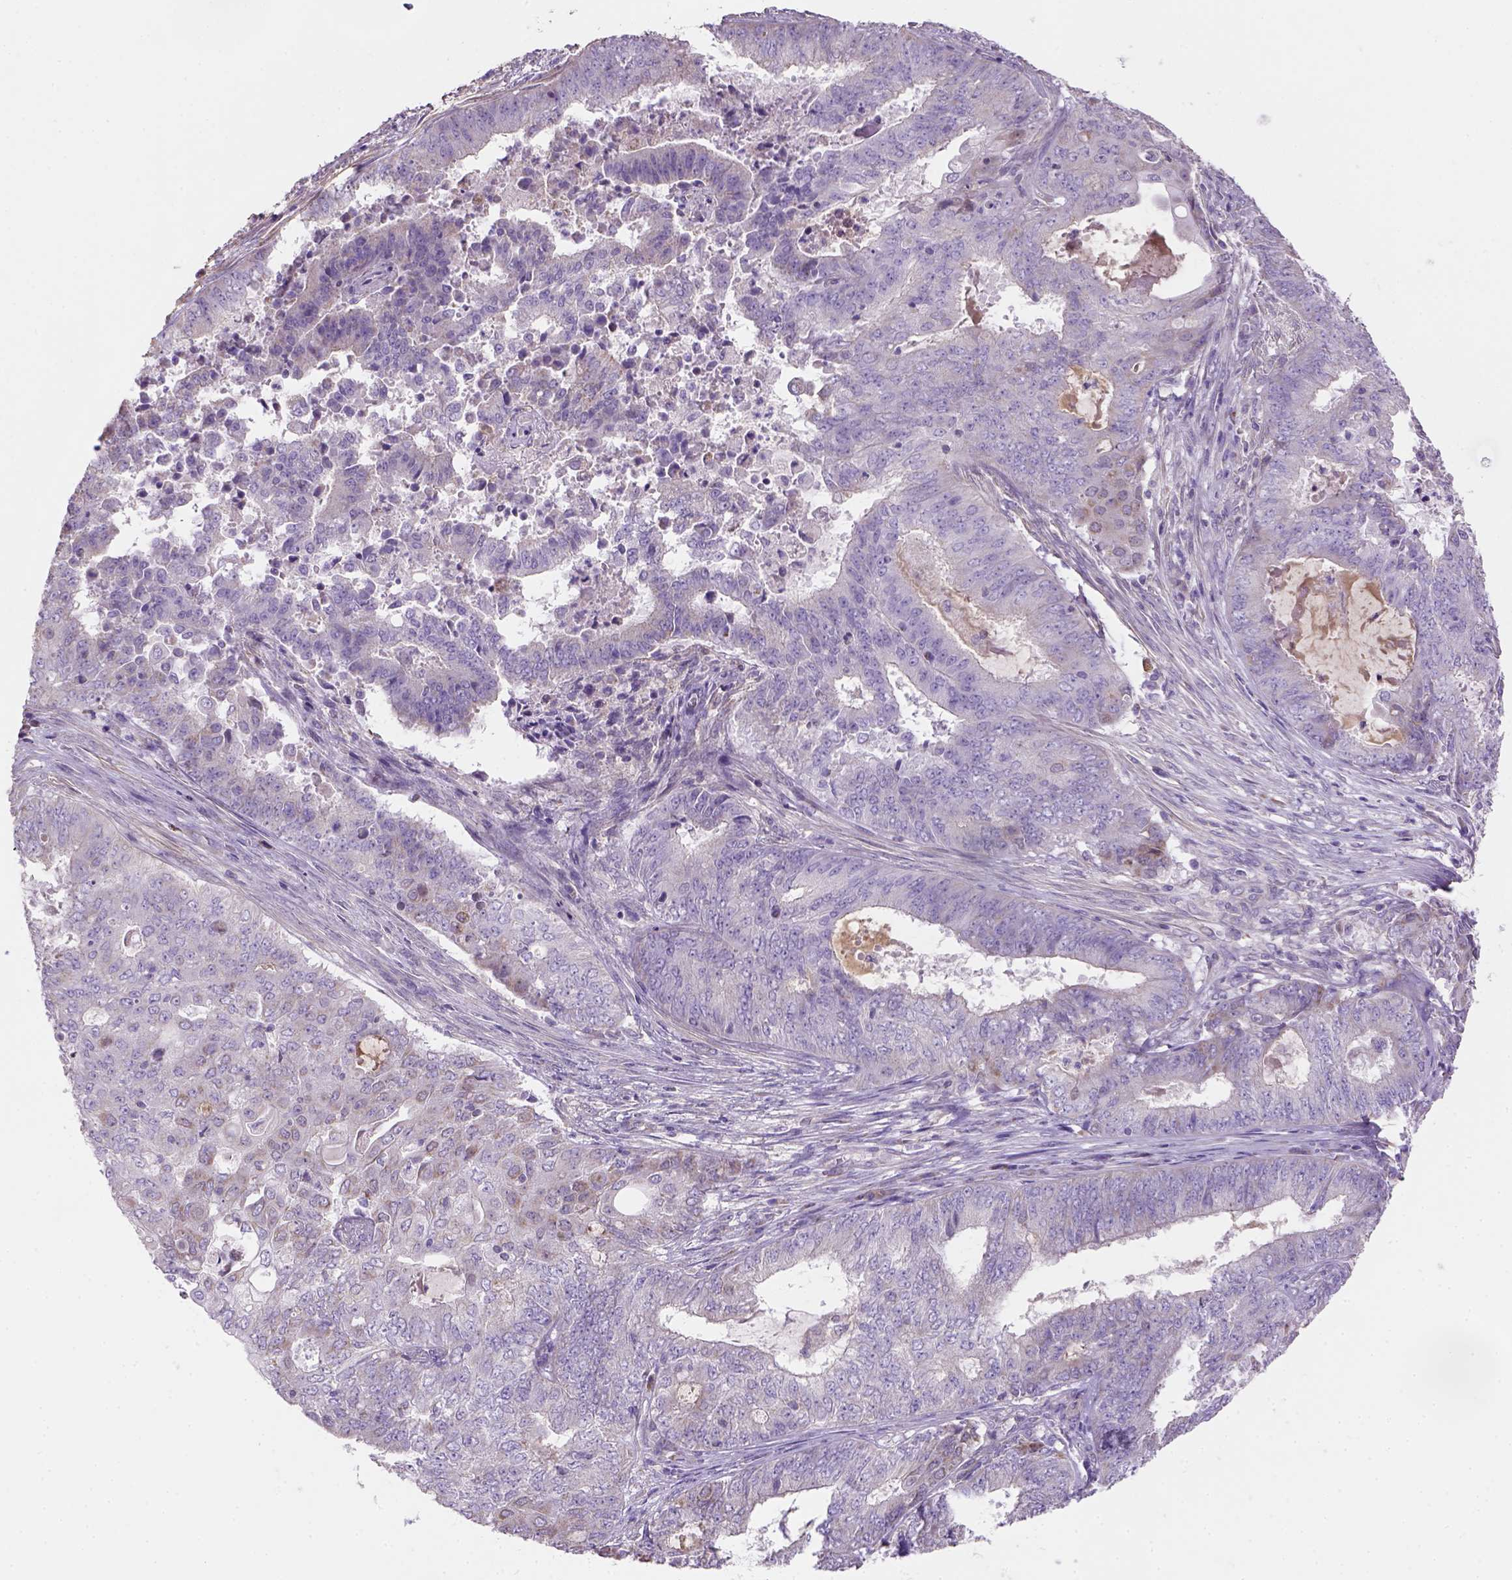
{"staining": {"intensity": "negative", "quantity": "none", "location": "none"}, "tissue": "endometrial cancer", "cell_type": "Tumor cells", "image_type": "cancer", "snomed": [{"axis": "morphology", "description": "Adenocarcinoma, NOS"}, {"axis": "topography", "description": "Endometrium"}], "caption": "An image of human endometrial cancer is negative for staining in tumor cells. (DAB IHC, high magnification).", "gene": "HTRA1", "patient": {"sex": "female", "age": 62}}